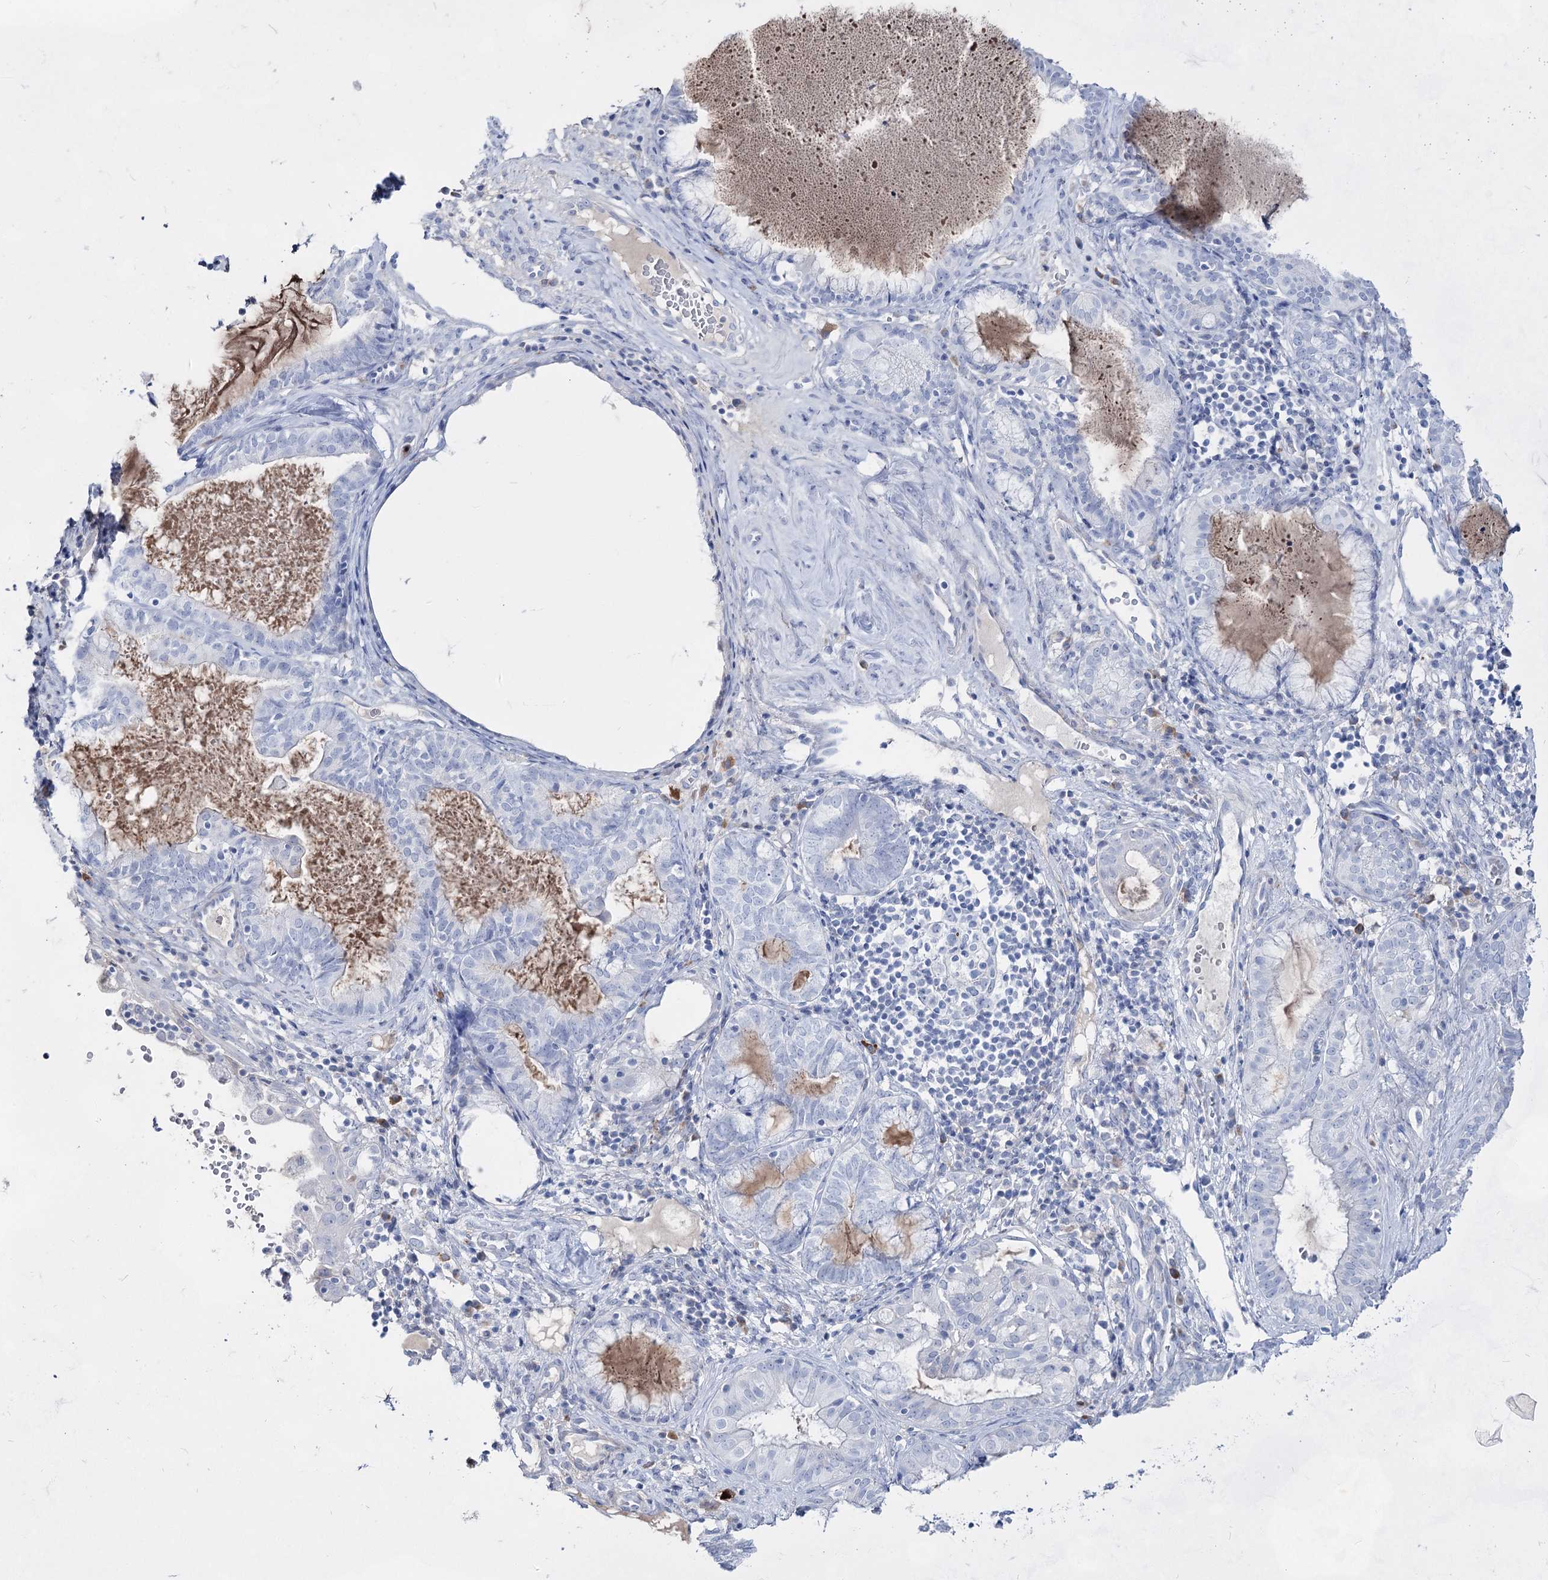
{"staining": {"intensity": "negative", "quantity": "none", "location": "none"}, "tissue": "endometrial cancer", "cell_type": "Tumor cells", "image_type": "cancer", "snomed": [{"axis": "morphology", "description": "Adenocarcinoma, NOS"}, {"axis": "topography", "description": "Endometrium"}], "caption": "Immunohistochemistry histopathology image of human adenocarcinoma (endometrial) stained for a protein (brown), which shows no staining in tumor cells.", "gene": "ACRV1", "patient": {"sex": "female", "age": 79}}